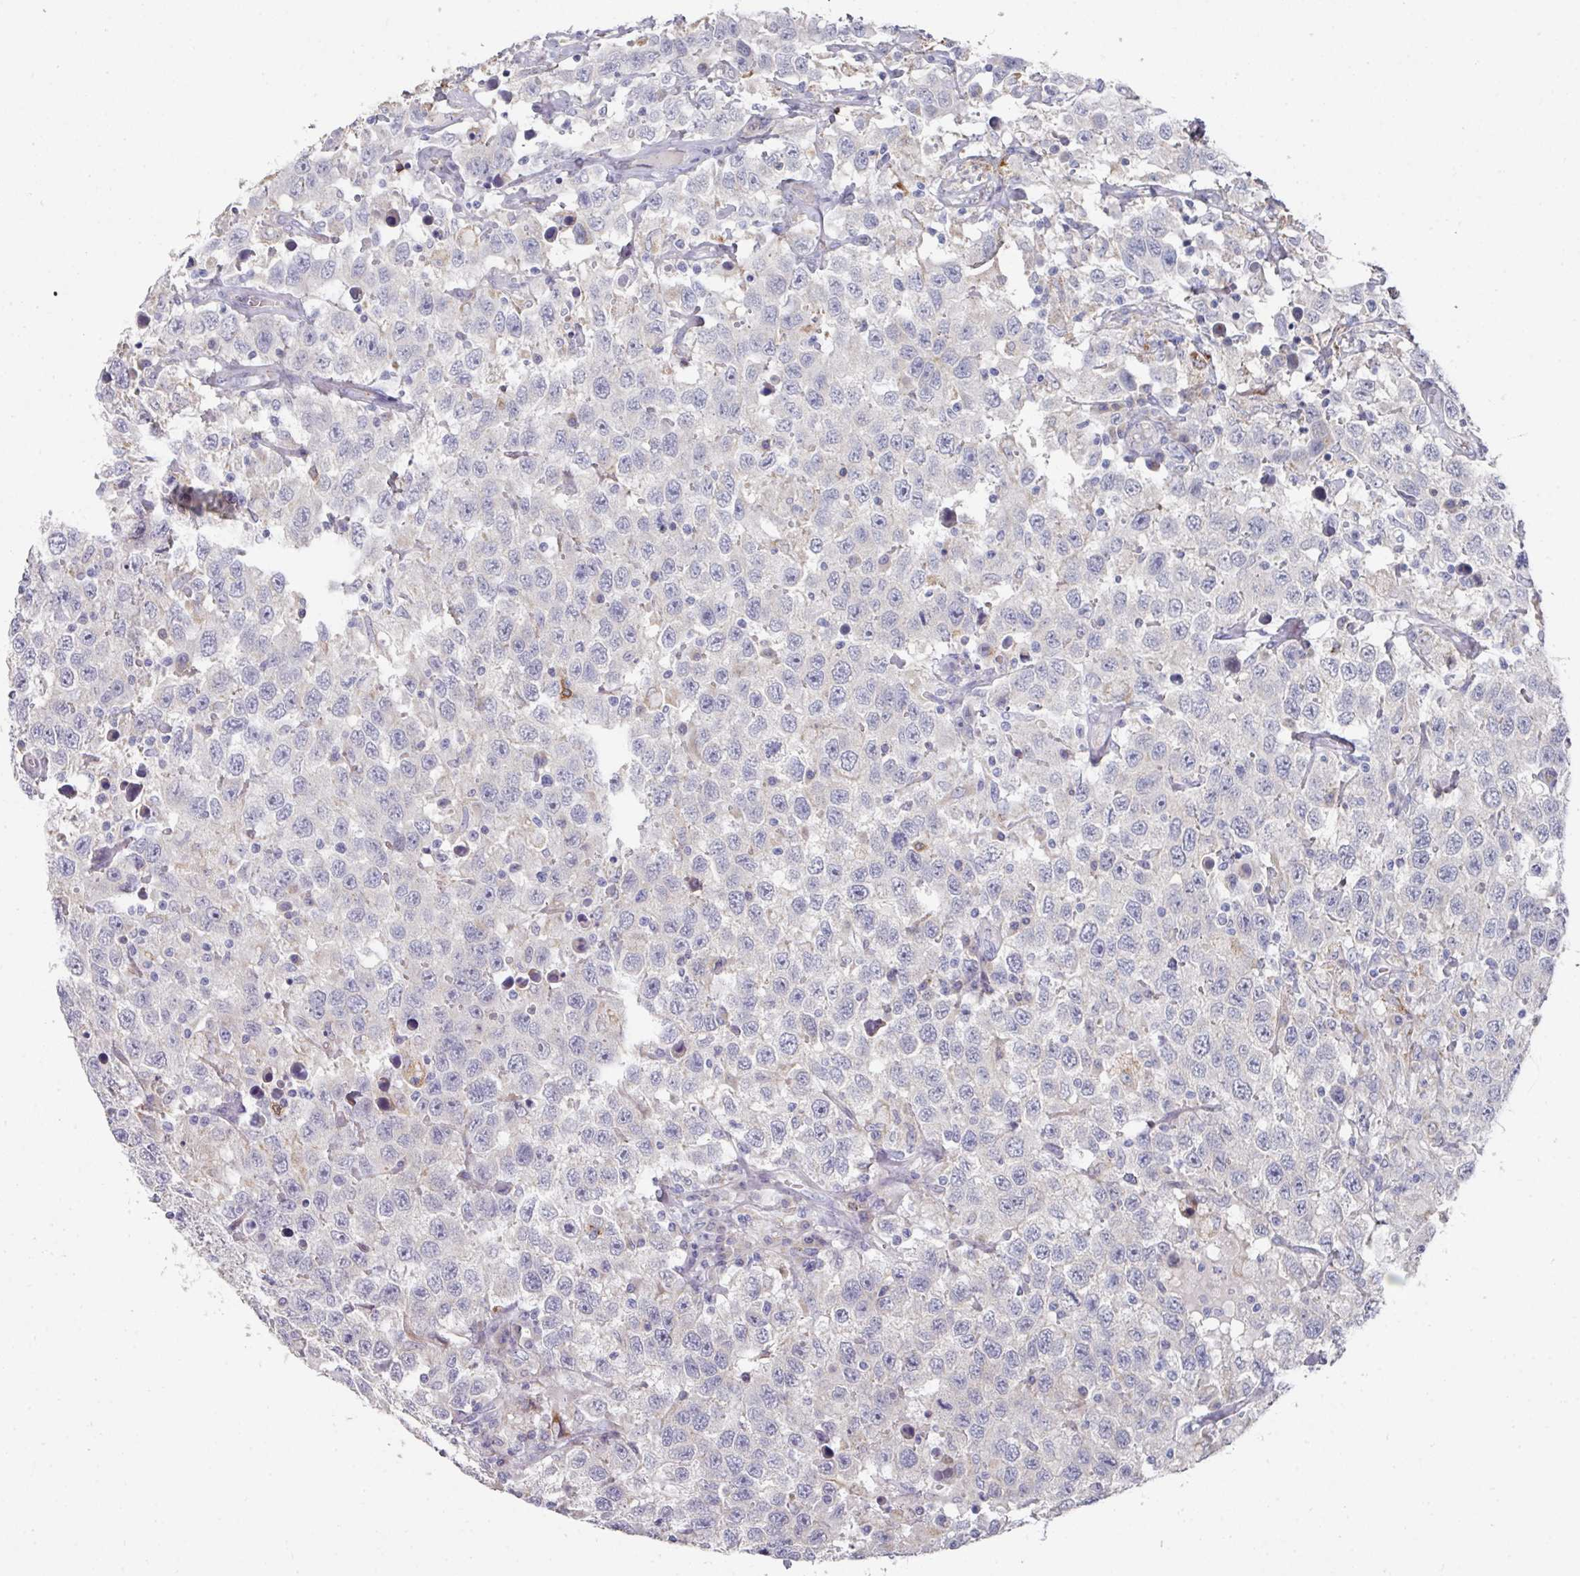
{"staining": {"intensity": "negative", "quantity": "none", "location": "none"}, "tissue": "testis cancer", "cell_type": "Tumor cells", "image_type": "cancer", "snomed": [{"axis": "morphology", "description": "Seminoma, NOS"}, {"axis": "topography", "description": "Testis"}], "caption": "Immunohistochemistry of human testis seminoma exhibits no expression in tumor cells.", "gene": "NT5C1A", "patient": {"sex": "male", "age": 41}}